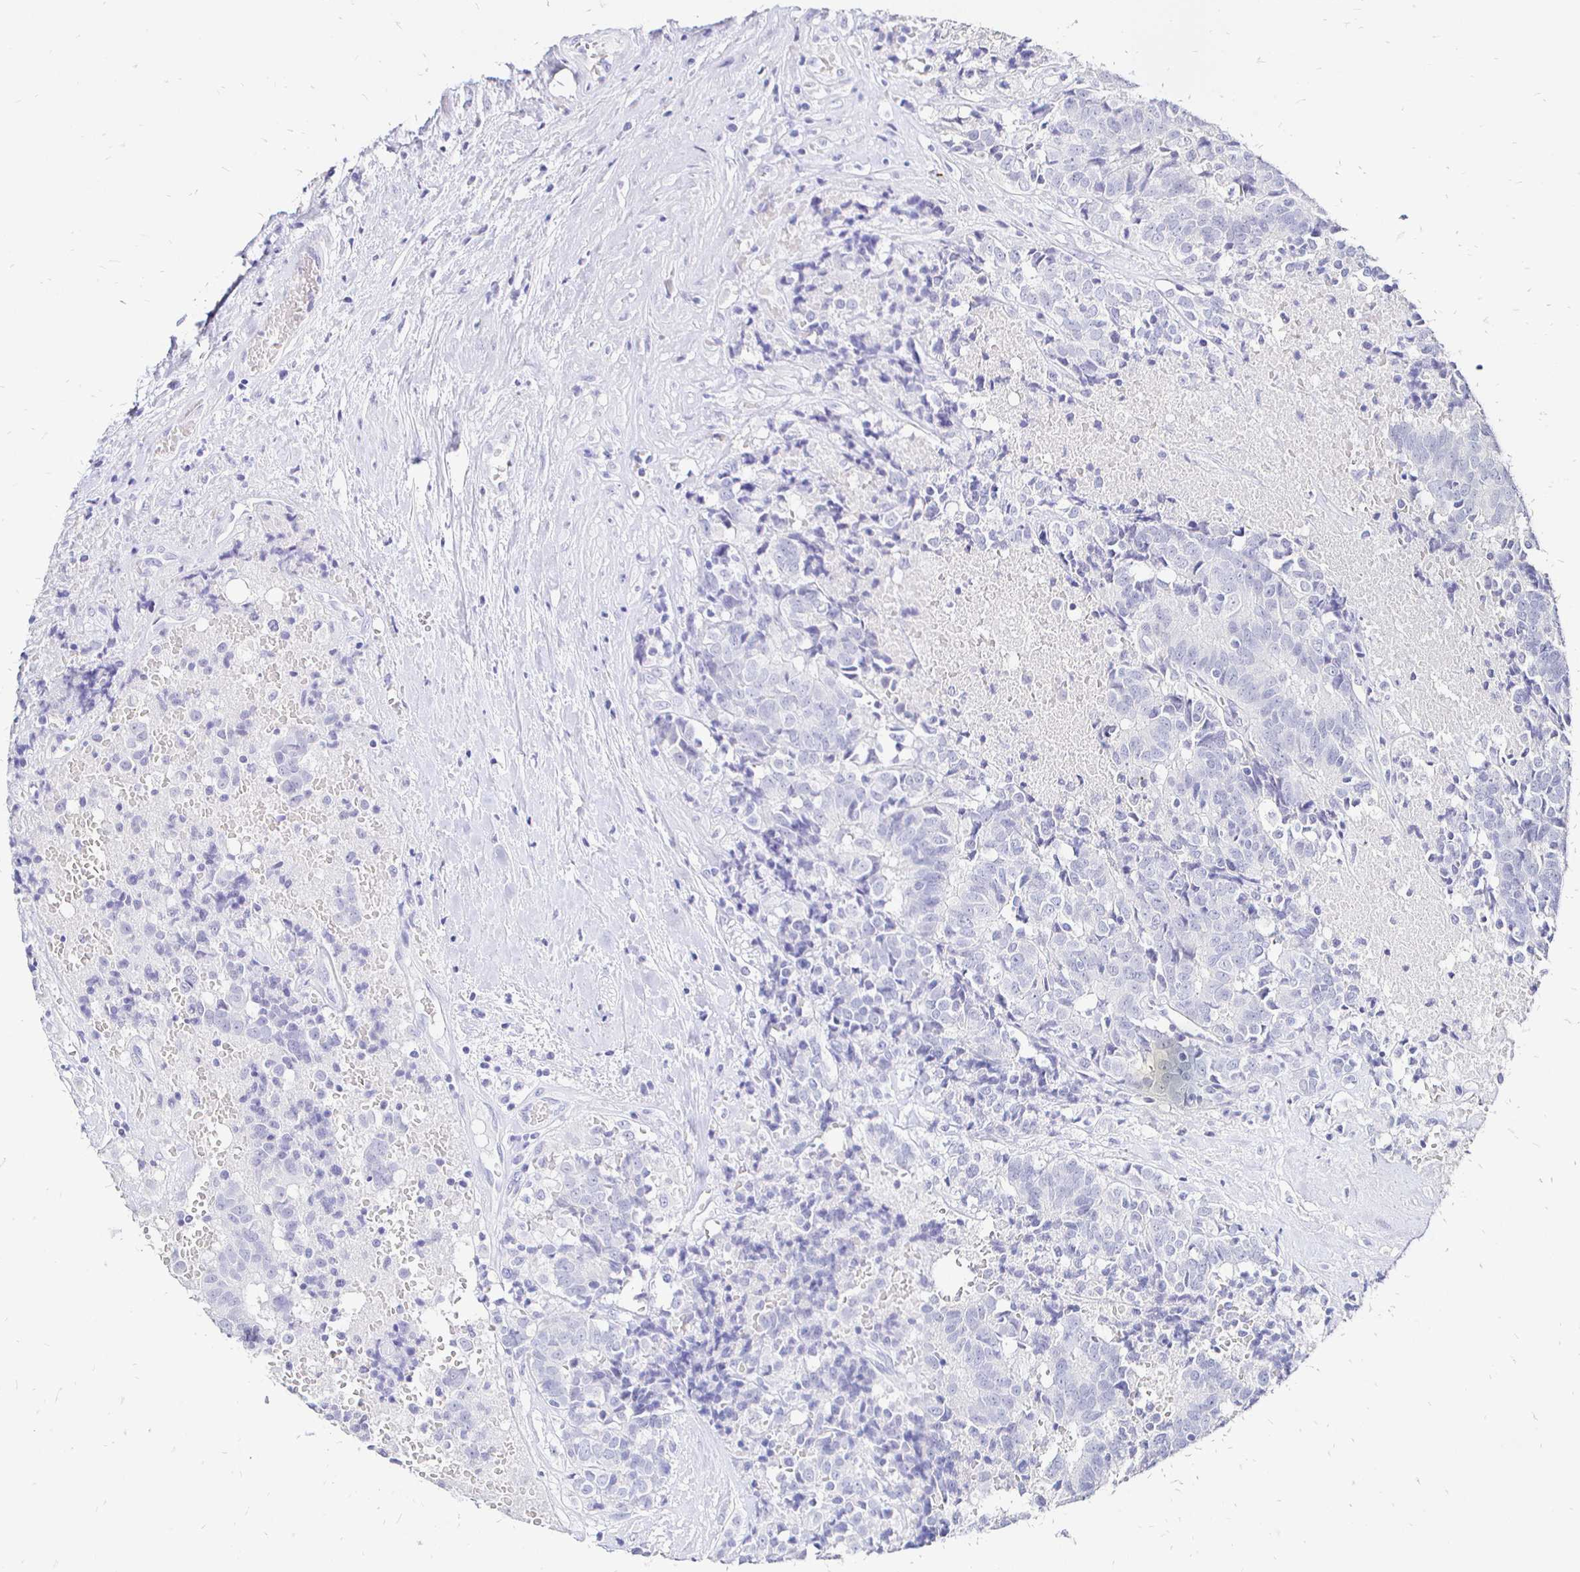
{"staining": {"intensity": "negative", "quantity": "none", "location": "none"}, "tissue": "prostate cancer", "cell_type": "Tumor cells", "image_type": "cancer", "snomed": [{"axis": "morphology", "description": "Adenocarcinoma, High grade"}, {"axis": "topography", "description": "Prostate and seminal vesicle, NOS"}], "caption": "High power microscopy histopathology image of an immunohistochemistry histopathology image of high-grade adenocarcinoma (prostate), revealing no significant staining in tumor cells. Brightfield microscopy of IHC stained with DAB (3,3'-diaminobenzidine) (brown) and hematoxylin (blue), captured at high magnification.", "gene": "IRGC", "patient": {"sex": "male", "age": 60}}